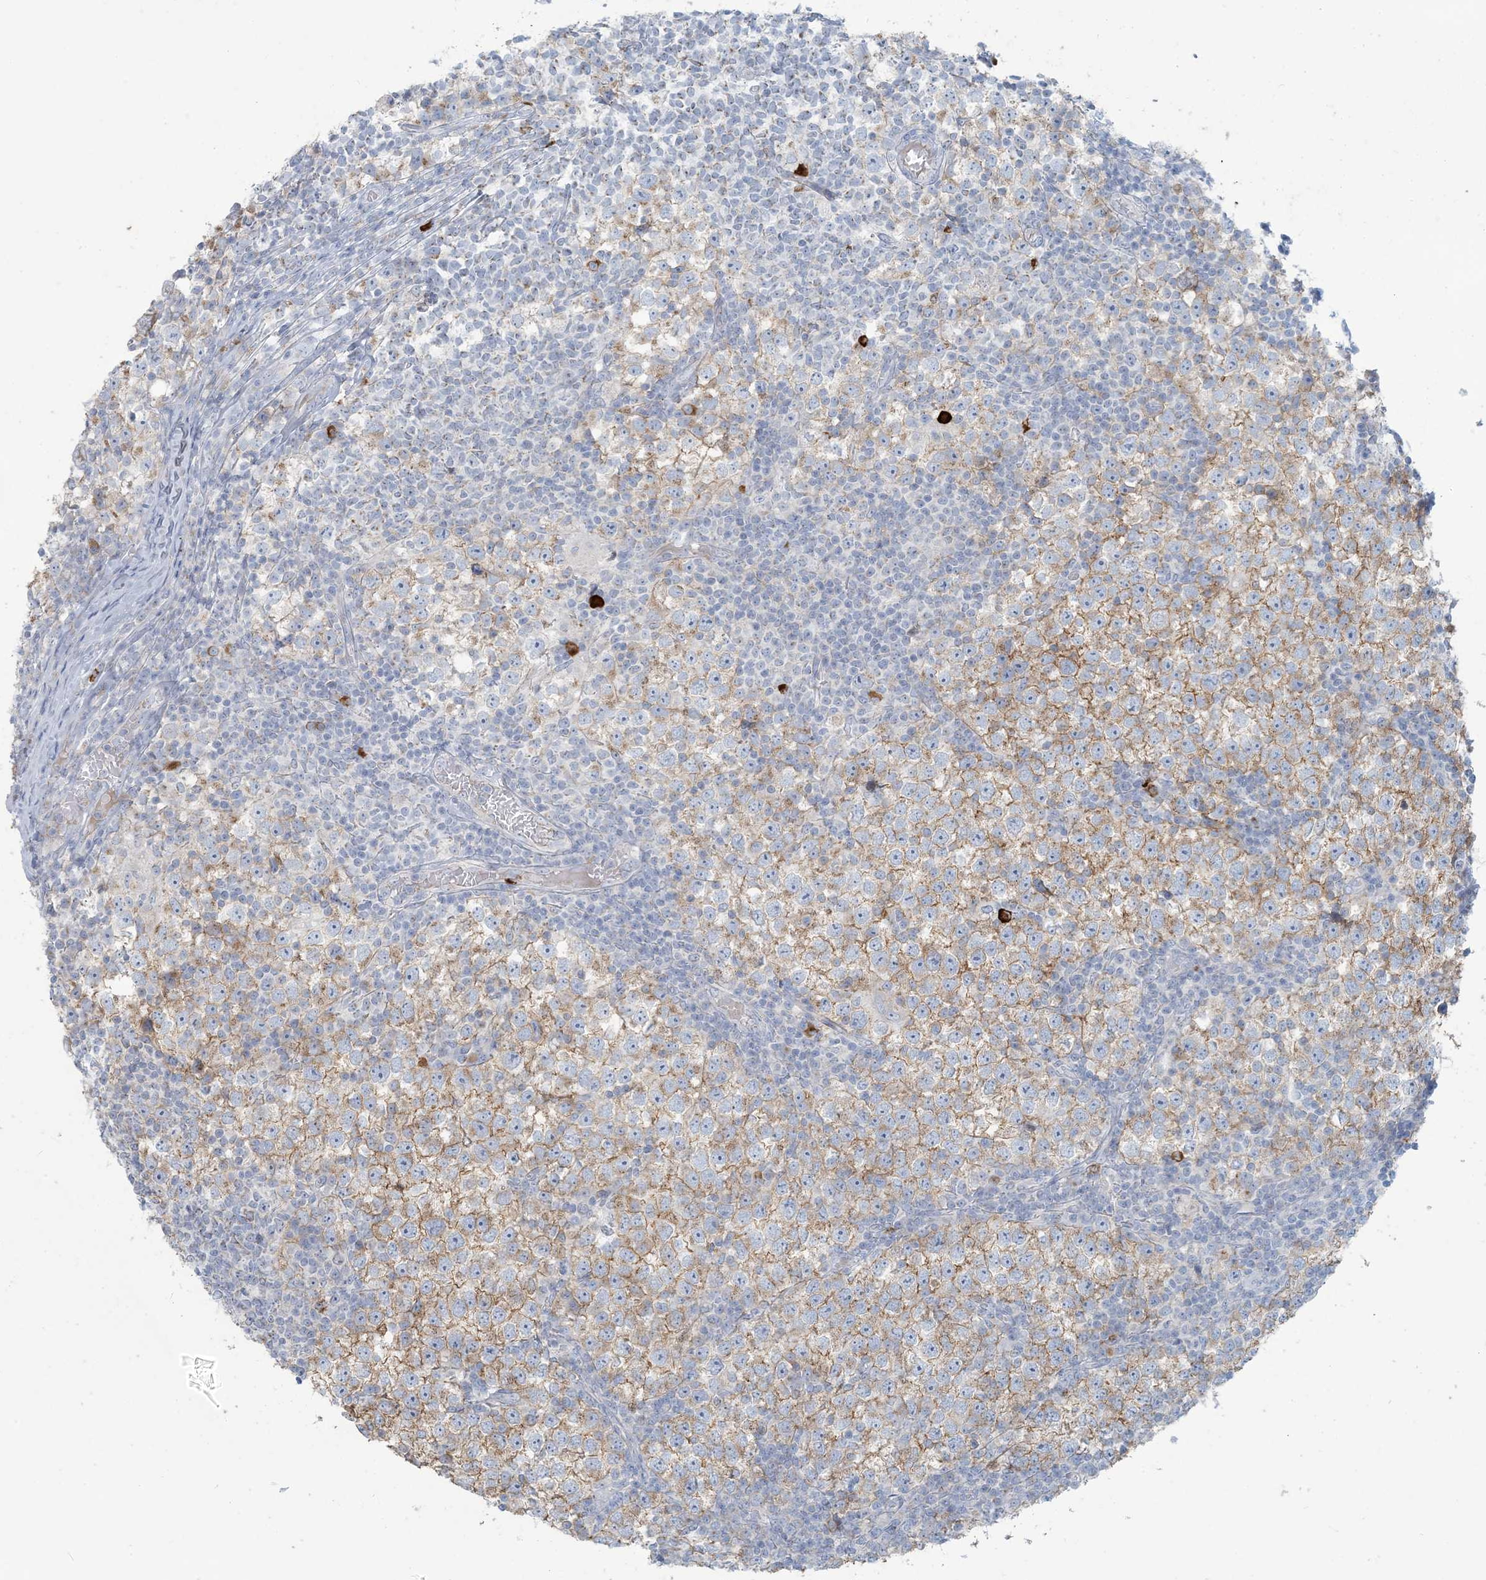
{"staining": {"intensity": "moderate", "quantity": "25%-75%", "location": "cytoplasmic/membranous"}, "tissue": "testis cancer", "cell_type": "Tumor cells", "image_type": "cancer", "snomed": [{"axis": "morphology", "description": "Seminoma, NOS"}, {"axis": "topography", "description": "Testis"}], "caption": "Immunohistochemistry (IHC) staining of testis cancer, which exhibits medium levels of moderate cytoplasmic/membranous expression in about 25%-75% of tumor cells indicating moderate cytoplasmic/membranous protein expression. The staining was performed using DAB (3,3'-diaminobenzidine) (brown) for protein detection and nuclei were counterstained in hematoxylin (blue).", "gene": "SCML1", "patient": {"sex": "male", "age": 65}}